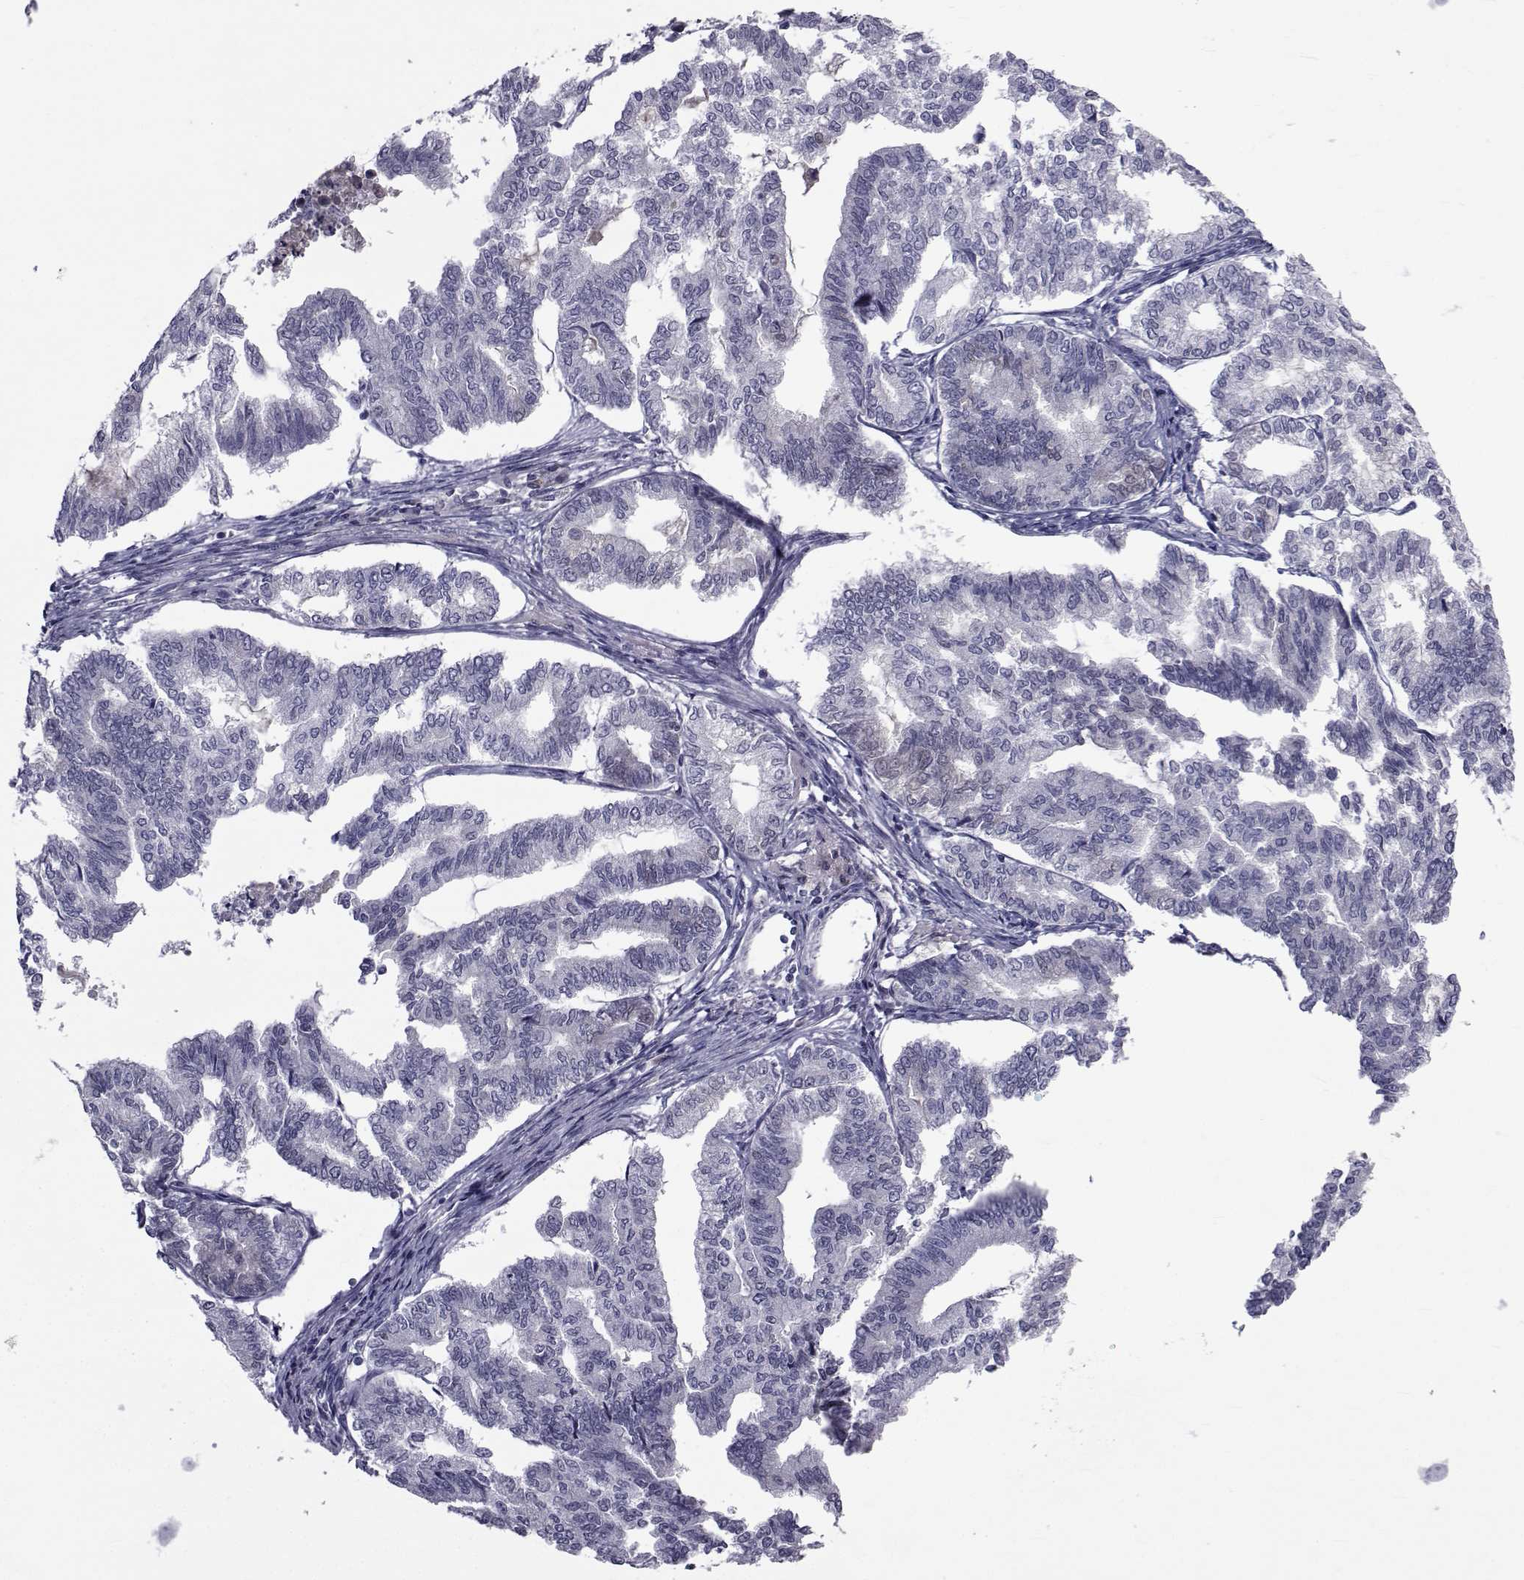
{"staining": {"intensity": "negative", "quantity": "none", "location": "none"}, "tissue": "endometrial cancer", "cell_type": "Tumor cells", "image_type": "cancer", "snomed": [{"axis": "morphology", "description": "Adenocarcinoma, NOS"}, {"axis": "topography", "description": "Endometrium"}], "caption": "Histopathology image shows no protein expression in tumor cells of endometrial adenocarcinoma tissue.", "gene": "PAX2", "patient": {"sex": "female", "age": 79}}